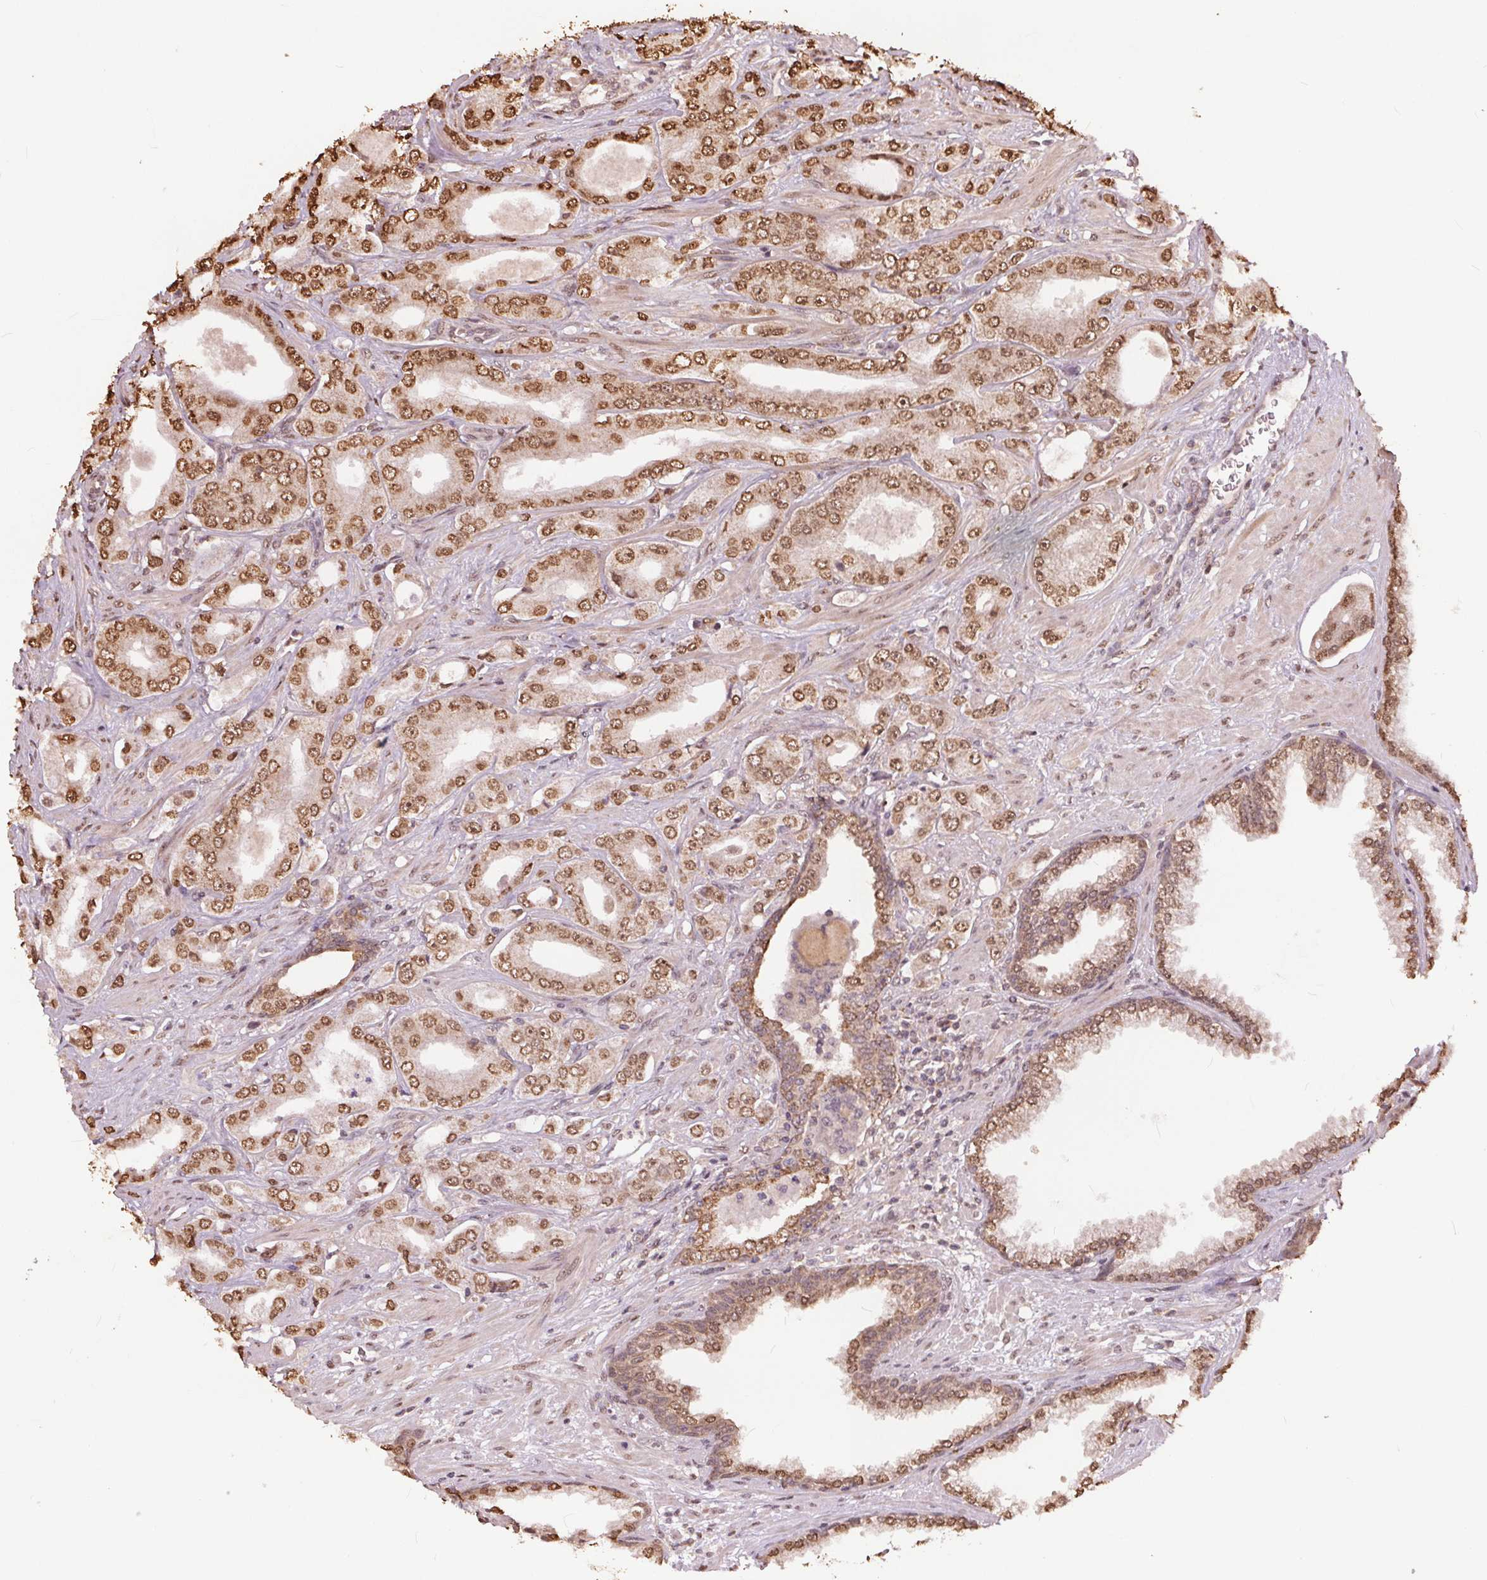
{"staining": {"intensity": "moderate", "quantity": ">75%", "location": "nuclear"}, "tissue": "prostate cancer", "cell_type": "Tumor cells", "image_type": "cancer", "snomed": [{"axis": "morphology", "description": "Adenocarcinoma, Low grade"}, {"axis": "topography", "description": "Prostate"}], "caption": "Prostate cancer stained with a brown dye reveals moderate nuclear positive staining in approximately >75% of tumor cells.", "gene": "HIF1AN", "patient": {"sex": "male", "age": 60}}